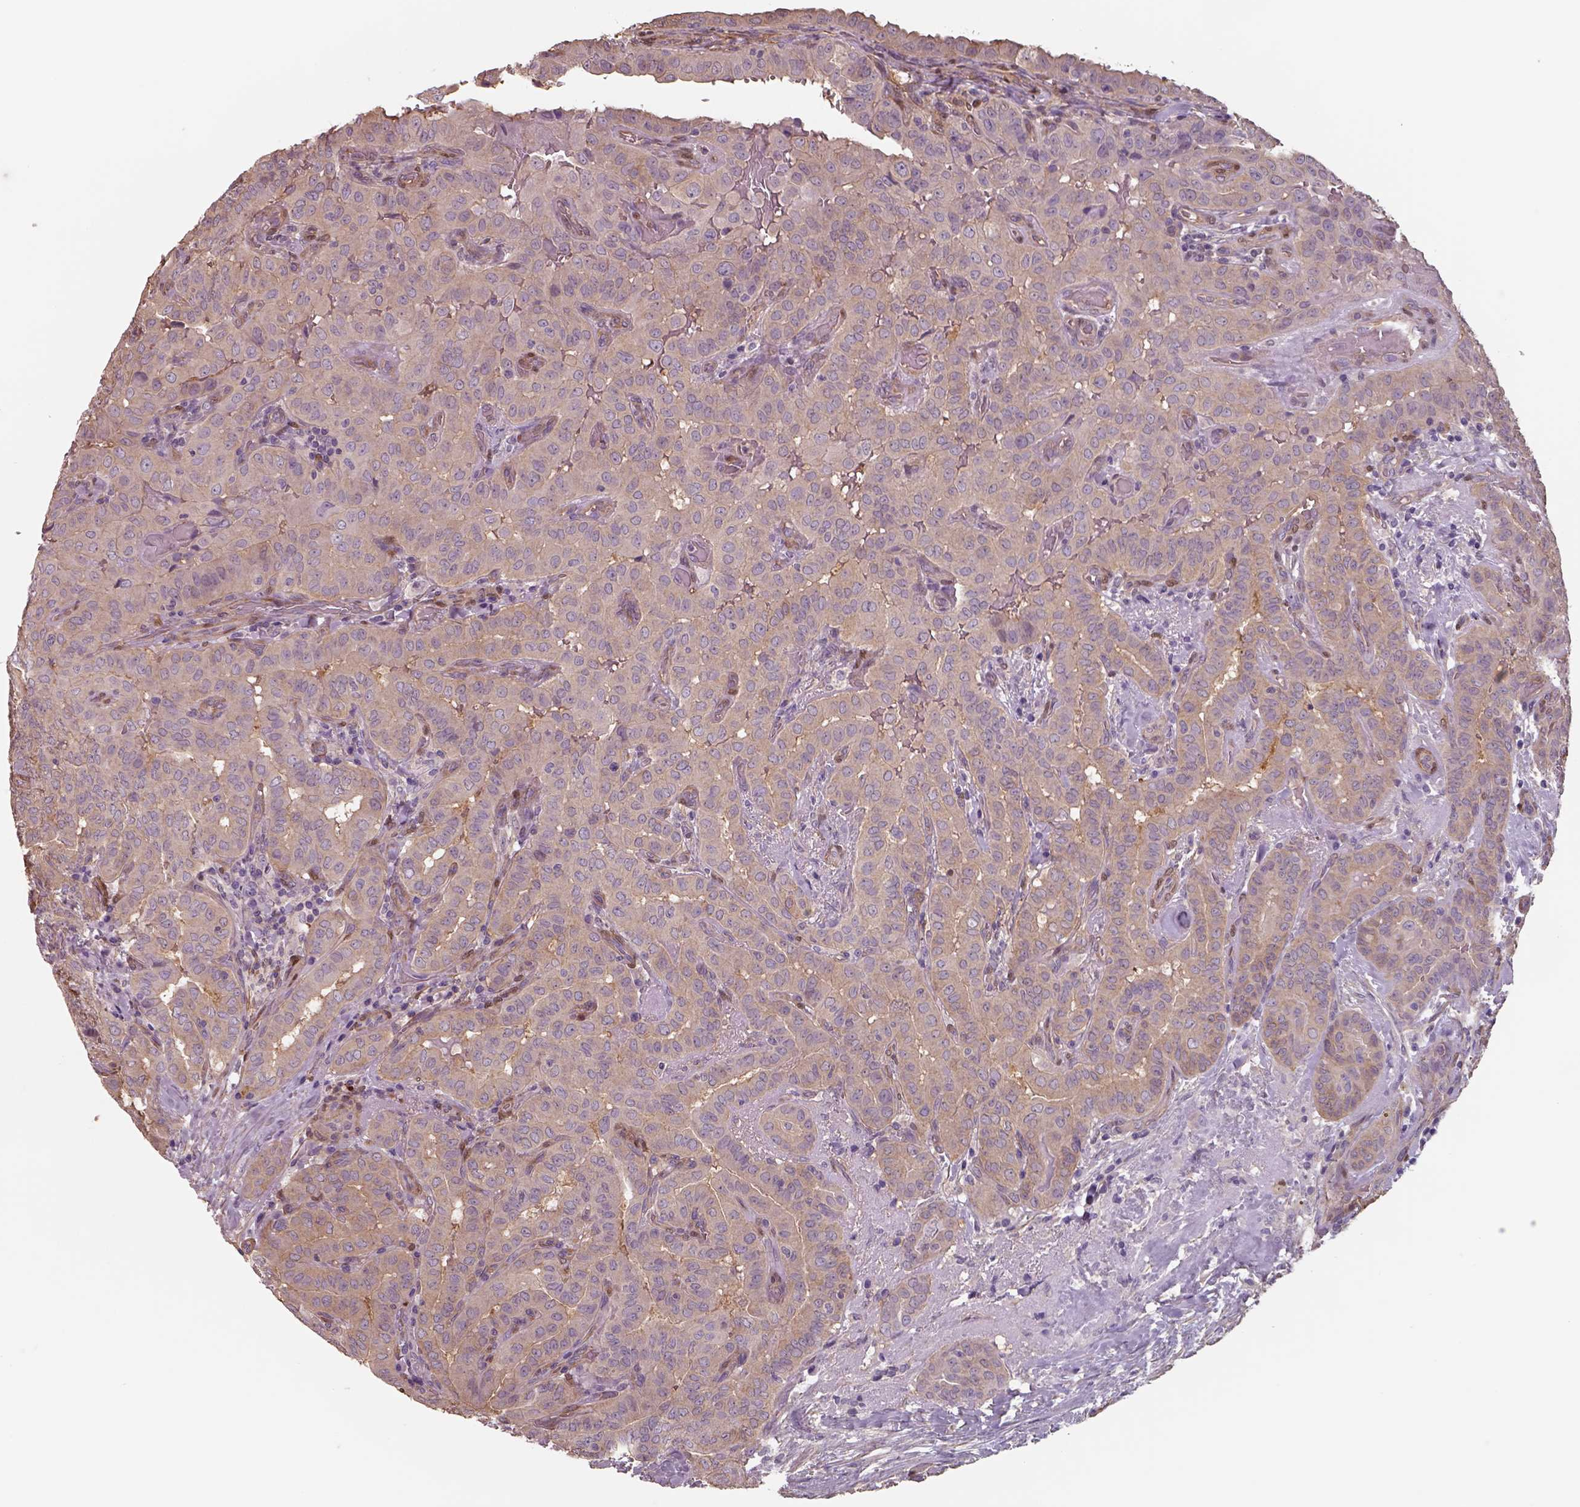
{"staining": {"intensity": "moderate", "quantity": "<25%", "location": "cytoplasmic/membranous"}, "tissue": "thyroid cancer", "cell_type": "Tumor cells", "image_type": "cancer", "snomed": [{"axis": "morphology", "description": "Papillary adenocarcinoma, NOS"}, {"axis": "morphology", "description": "Papillary adenoma metastatic"}, {"axis": "topography", "description": "Thyroid gland"}], "caption": "Tumor cells demonstrate low levels of moderate cytoplasmic/membranous staining in approximately <25% of cells in human papillary adenoma metastatic (thyroid).", "gene": "ISYNA1", "patient": {"sex": "female", "age": 50}}